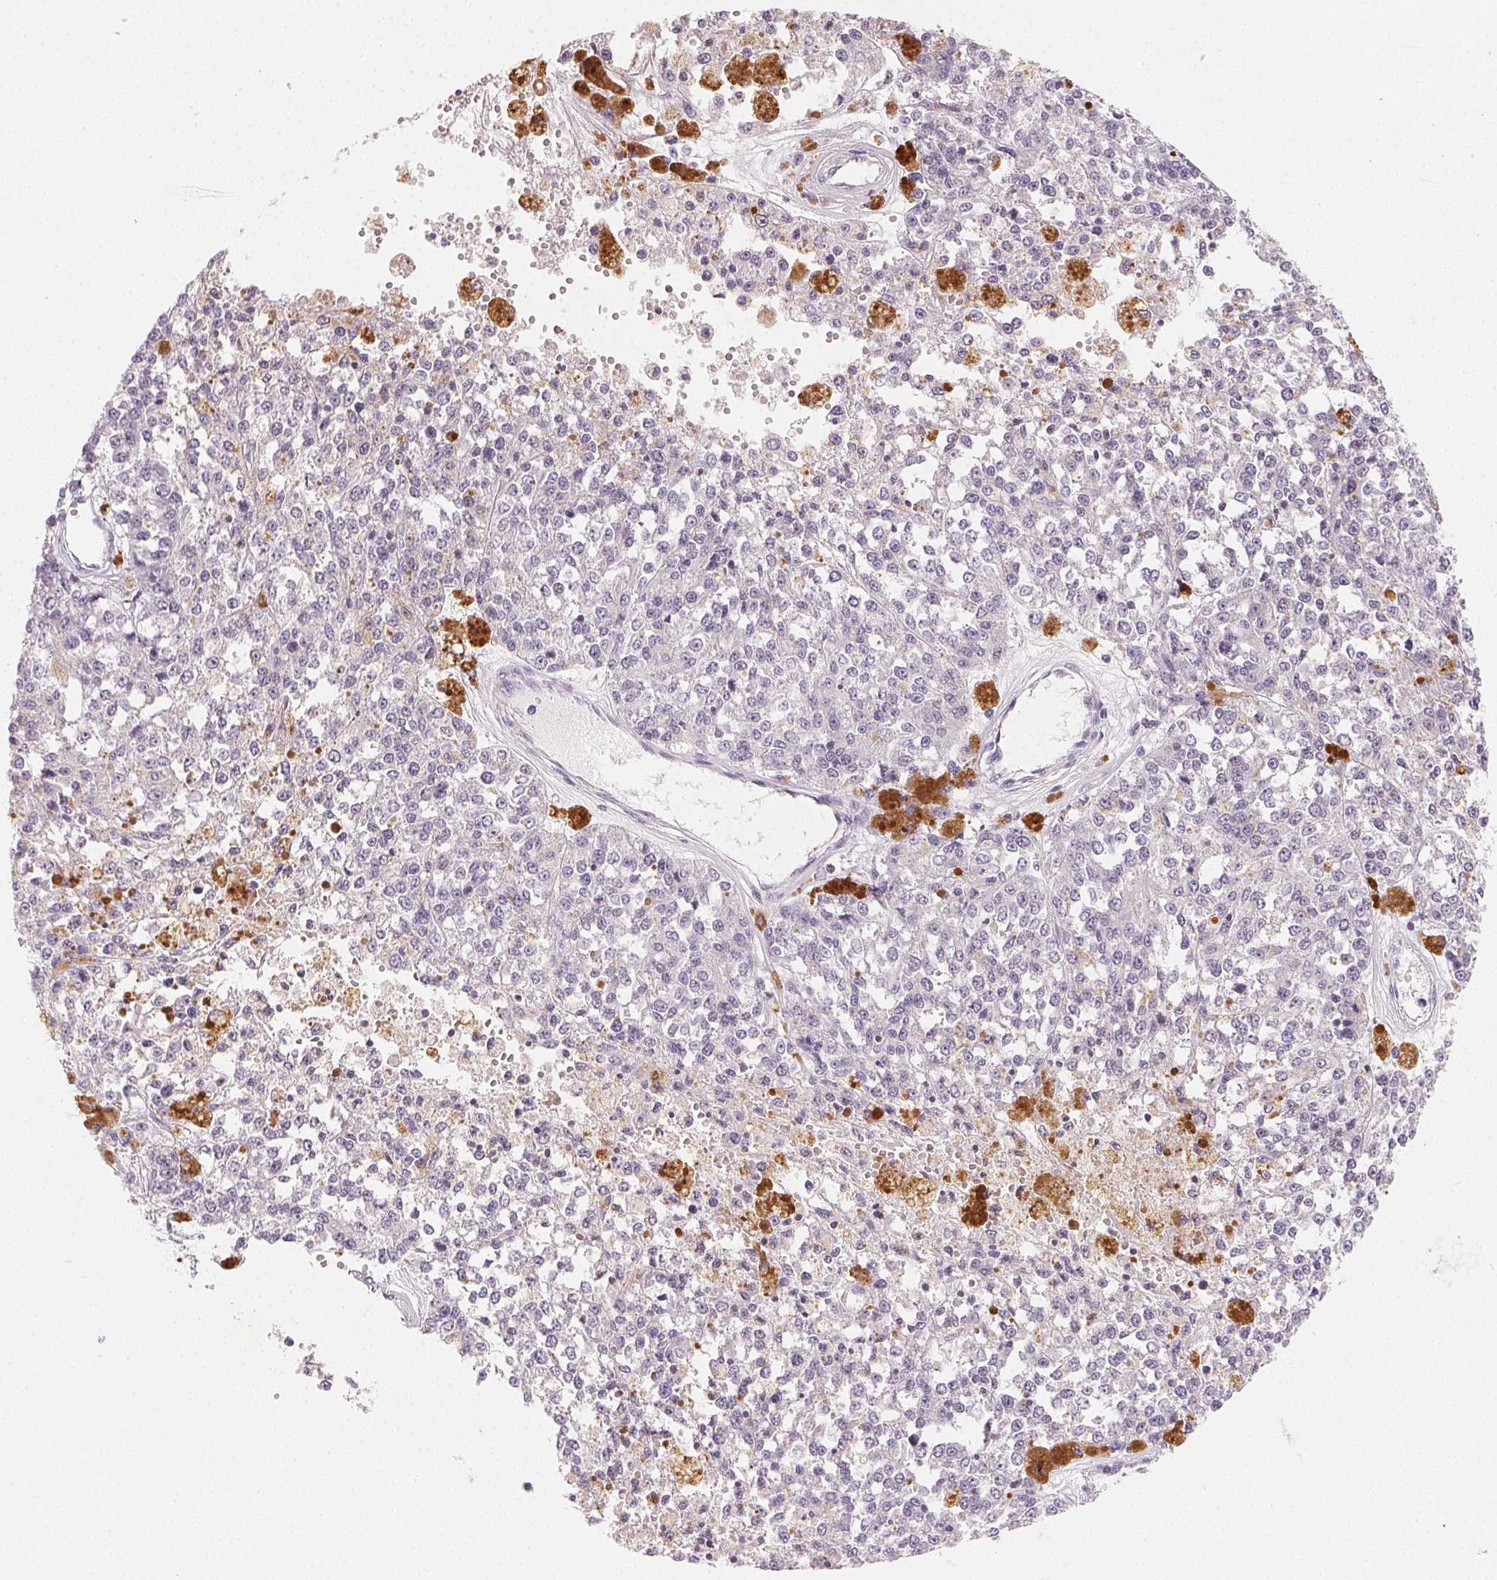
{"staining": {"intensity": "negative", "quantity": "none", "location": "none"}, "tissue": "melanoma", "cell_type": "Tumor cells", "image_type": "cancer", "snomed": [{"axis": "morphology", "description": "Malignant melanoma, Metastatic site"}, {"axis": "topography", "description": "Lymph node"}], "caption": "Immunohistochemistry micrograph of melanoma stained for a protein (brown), which displays no positivity in tumor cells.", "gene": "MYBL1", "patient": {"sex": "female", "age": 64}}